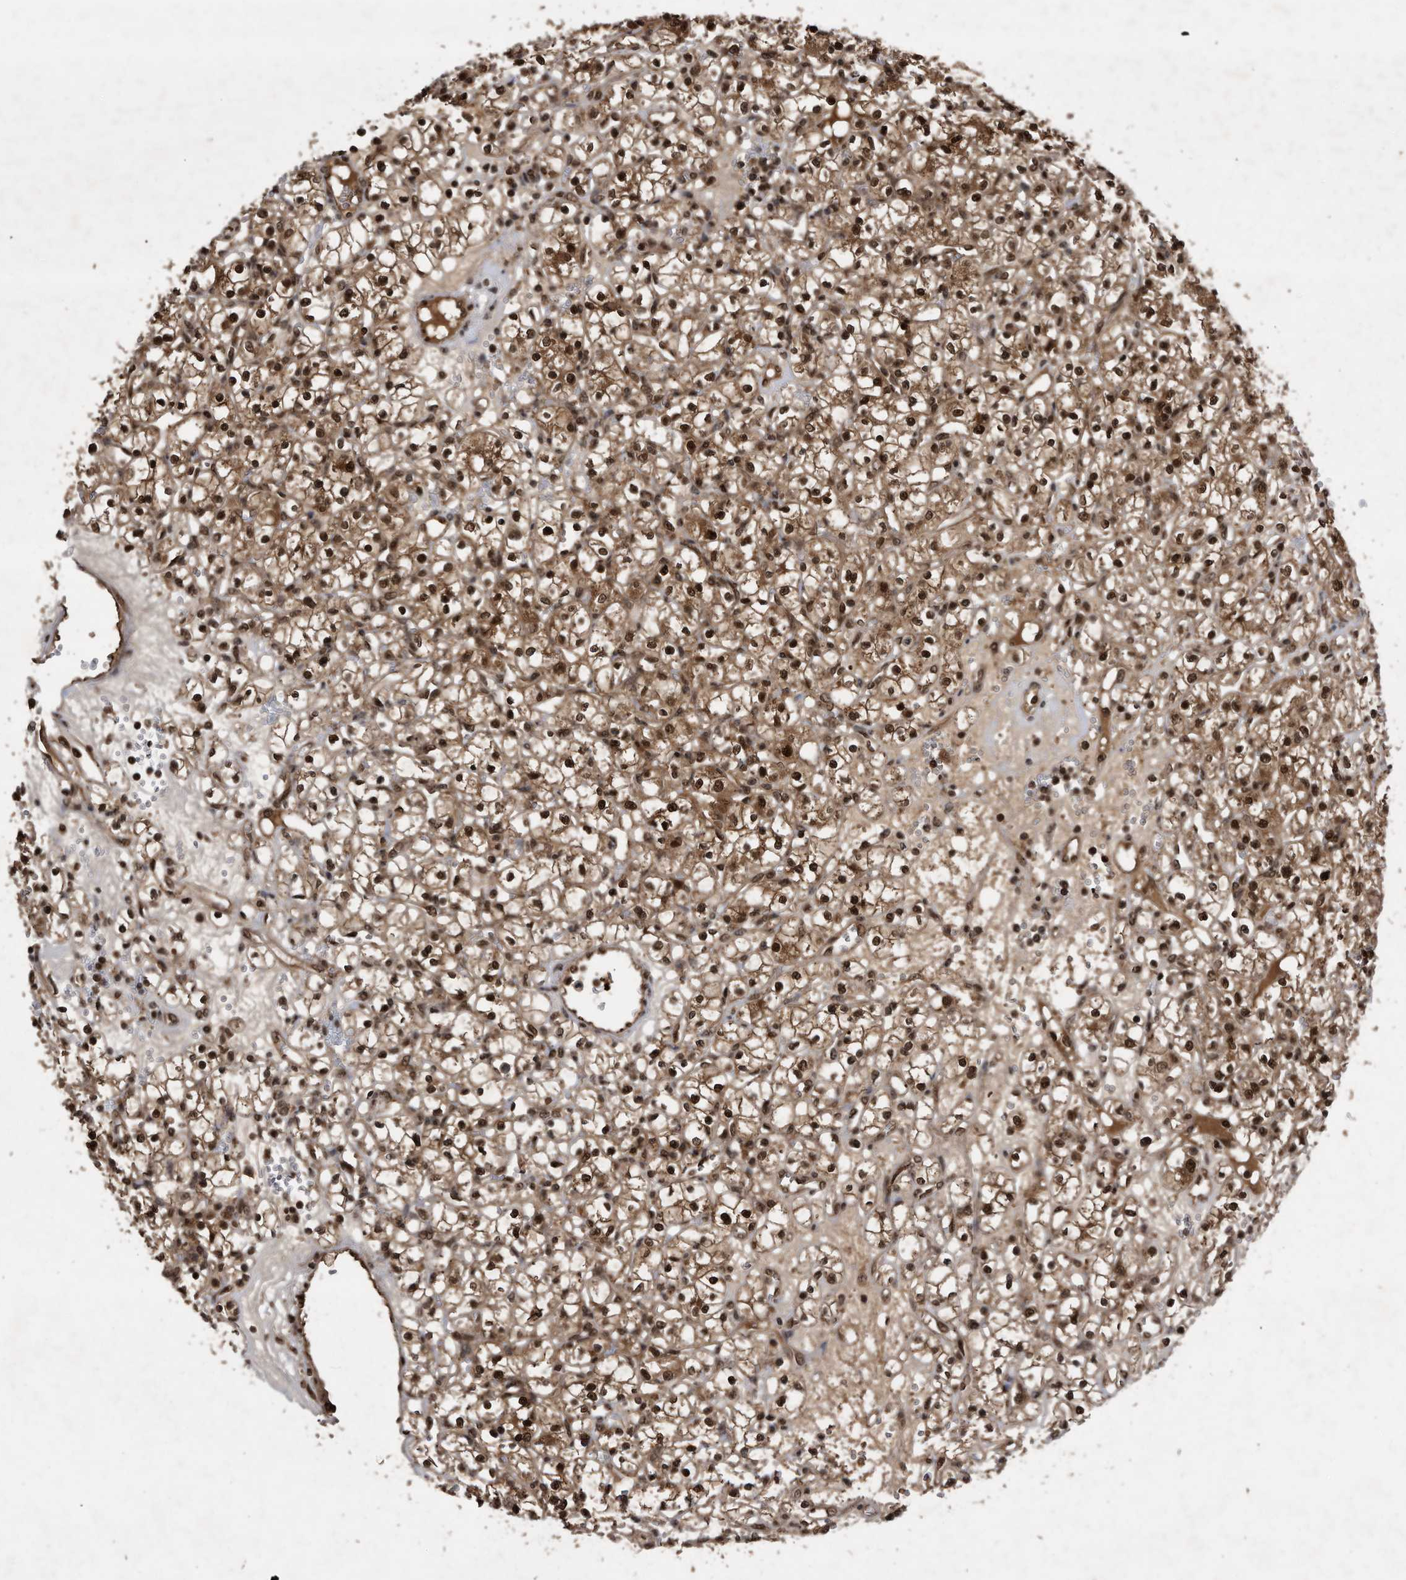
{"staining": {"intensity": "strong", "quantity": ">75%", "location": "cytoplasmic/membranous,nuclear"}, "tissue": "renal cancer", "cell_type": "Tumor cells", "image_type": "cancer", "snomed": [{"axis": "morphology", "description": "Adenocarcinoma, NOS"}, {"axis": "topography", "description": "Kidney"}], "caption": "Human adenocarcinoma (renal) stained for a protein (brown) shows strong cytoplasmic/membranous and nuclear positive expression in about >75% of tumor cells.", "gene": "RAD23B", "patient": {"sex": "female", "age": 59}}